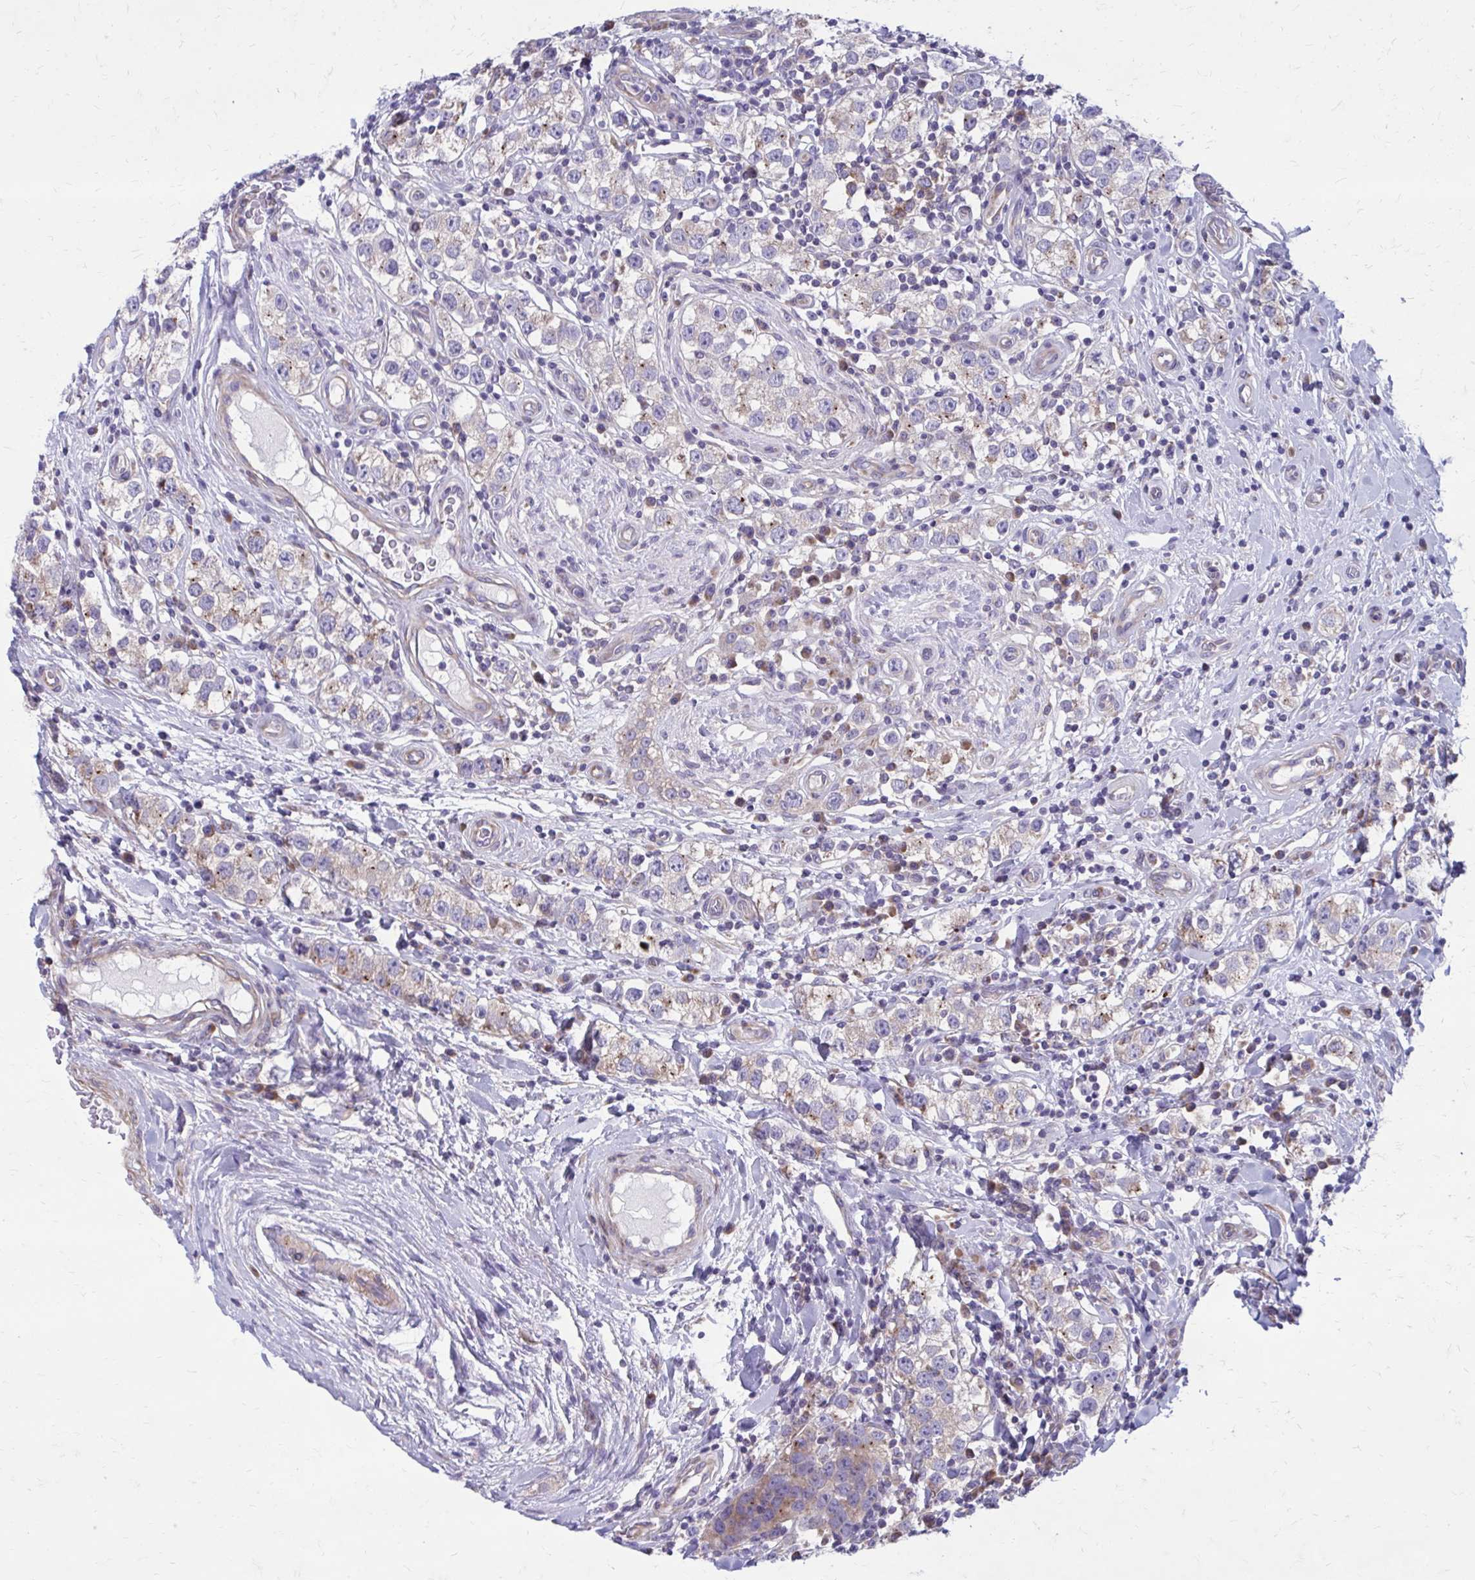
{"staining": {"intensity": "weak", "quantity": "25%-75%", "location": "cytoplasmic/membranous"}, "tissue": "testis cancer", "cell_type": "Tumor cells", "image_type": "cancer", "snomed": [{"axis": "morphology", "description": "Seminoma, NOS"}, {"axis": "topography", "description": "Testis"}], "caption": "A micrograph of testis cancer (seminoma) stained for a protein exhibits weak cytoplasmic/membranous brown staining in tumor cells.", "gene": "GIGYF2", "patient": {"sex": "male", "age": 34}}